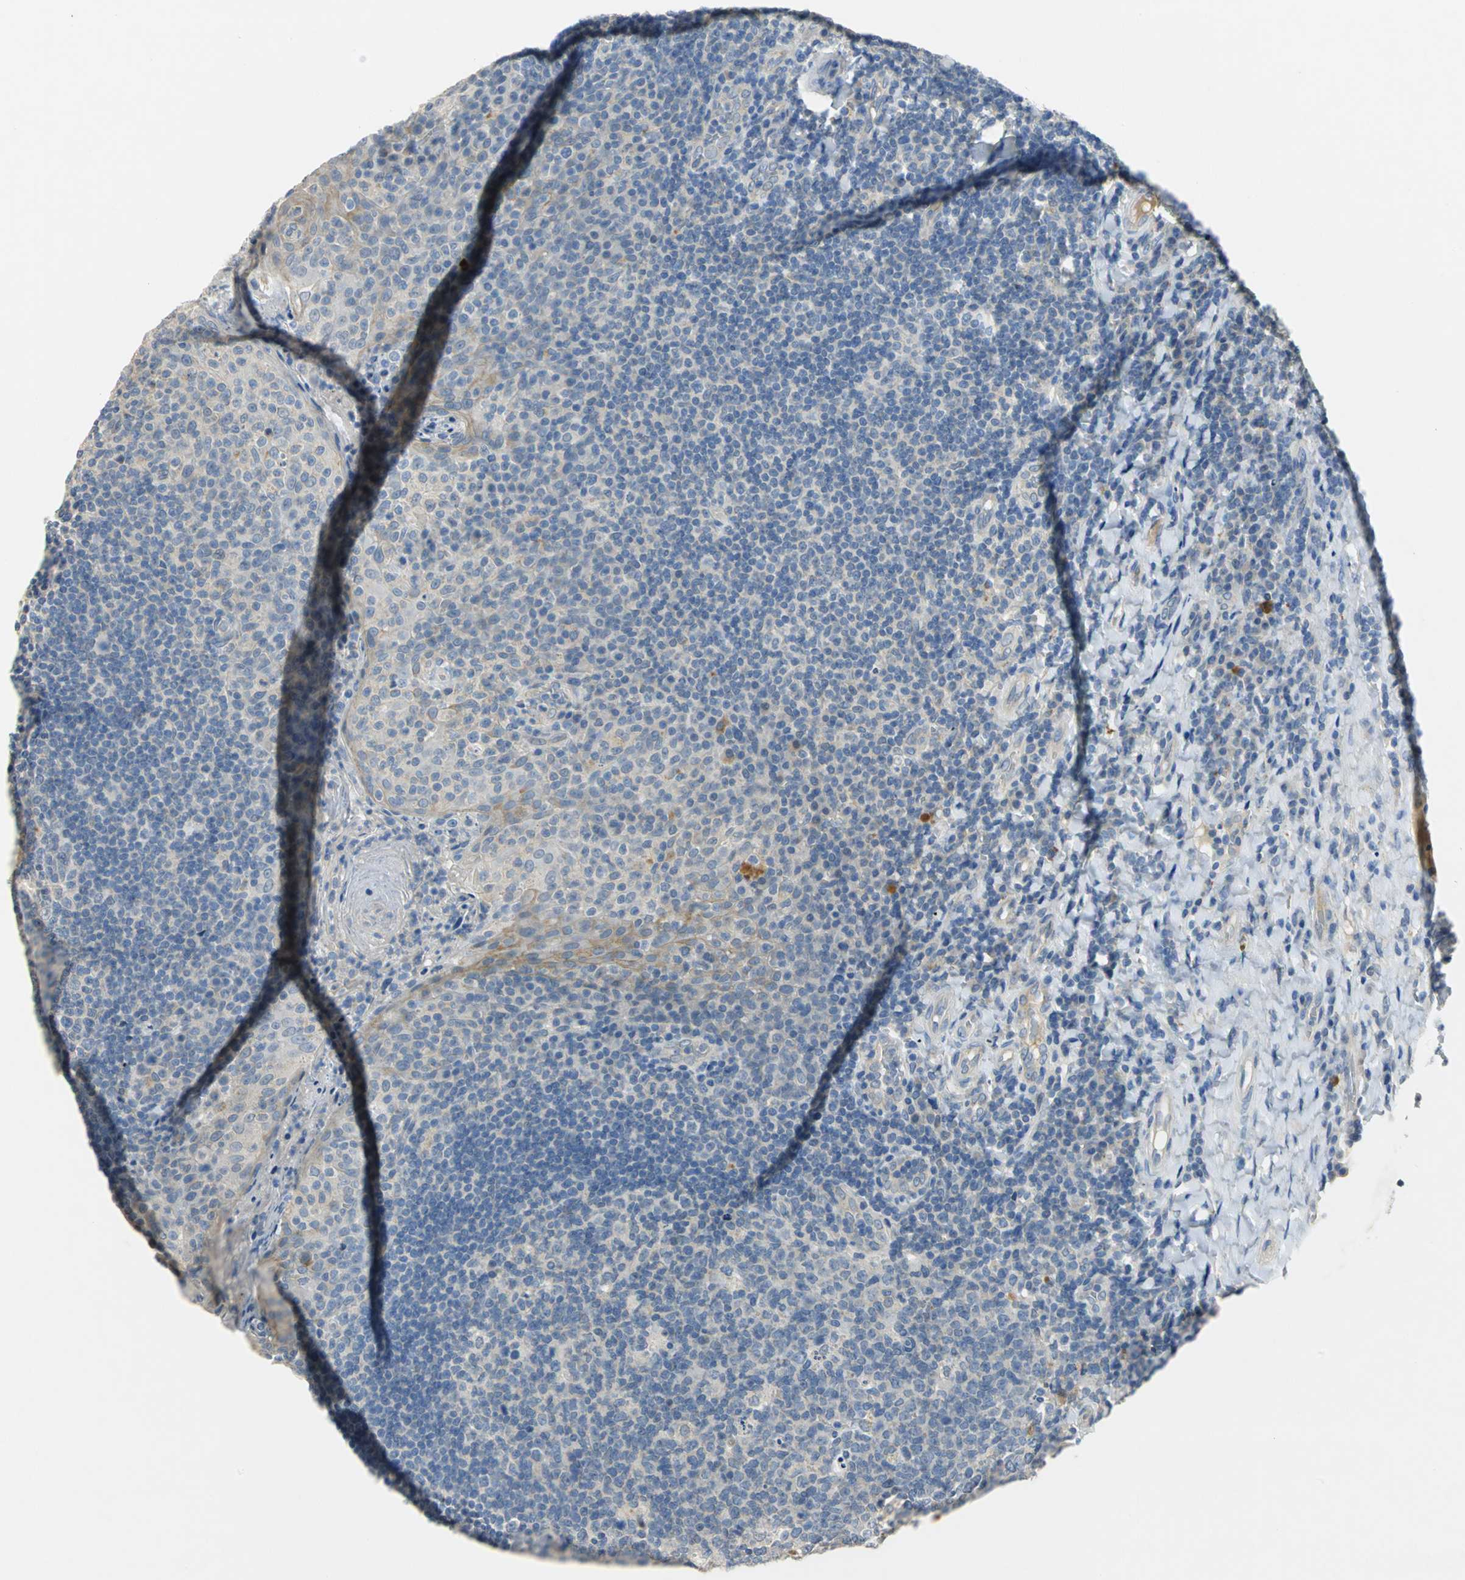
{"staining": {"intensity": "negative", "quantity": "none", "location": "none"}, "tissue": "tonsil", "cell_type": "Germinal center cells", "image_type": "normal", "snomed": [{"axis": "morphology", "description": "Normal tissue, NOS"}, {"axis": "topography", "description": "Tonsil"}], "caption": "Micrograph shows no significant protein positivity in germinal center cells of unremarkable tonsil. (Immunohistochemistry, brightfield microscopy, high magnification).", "gene": "IL17RB", "patient": {"sex": "male", "age": 17}}